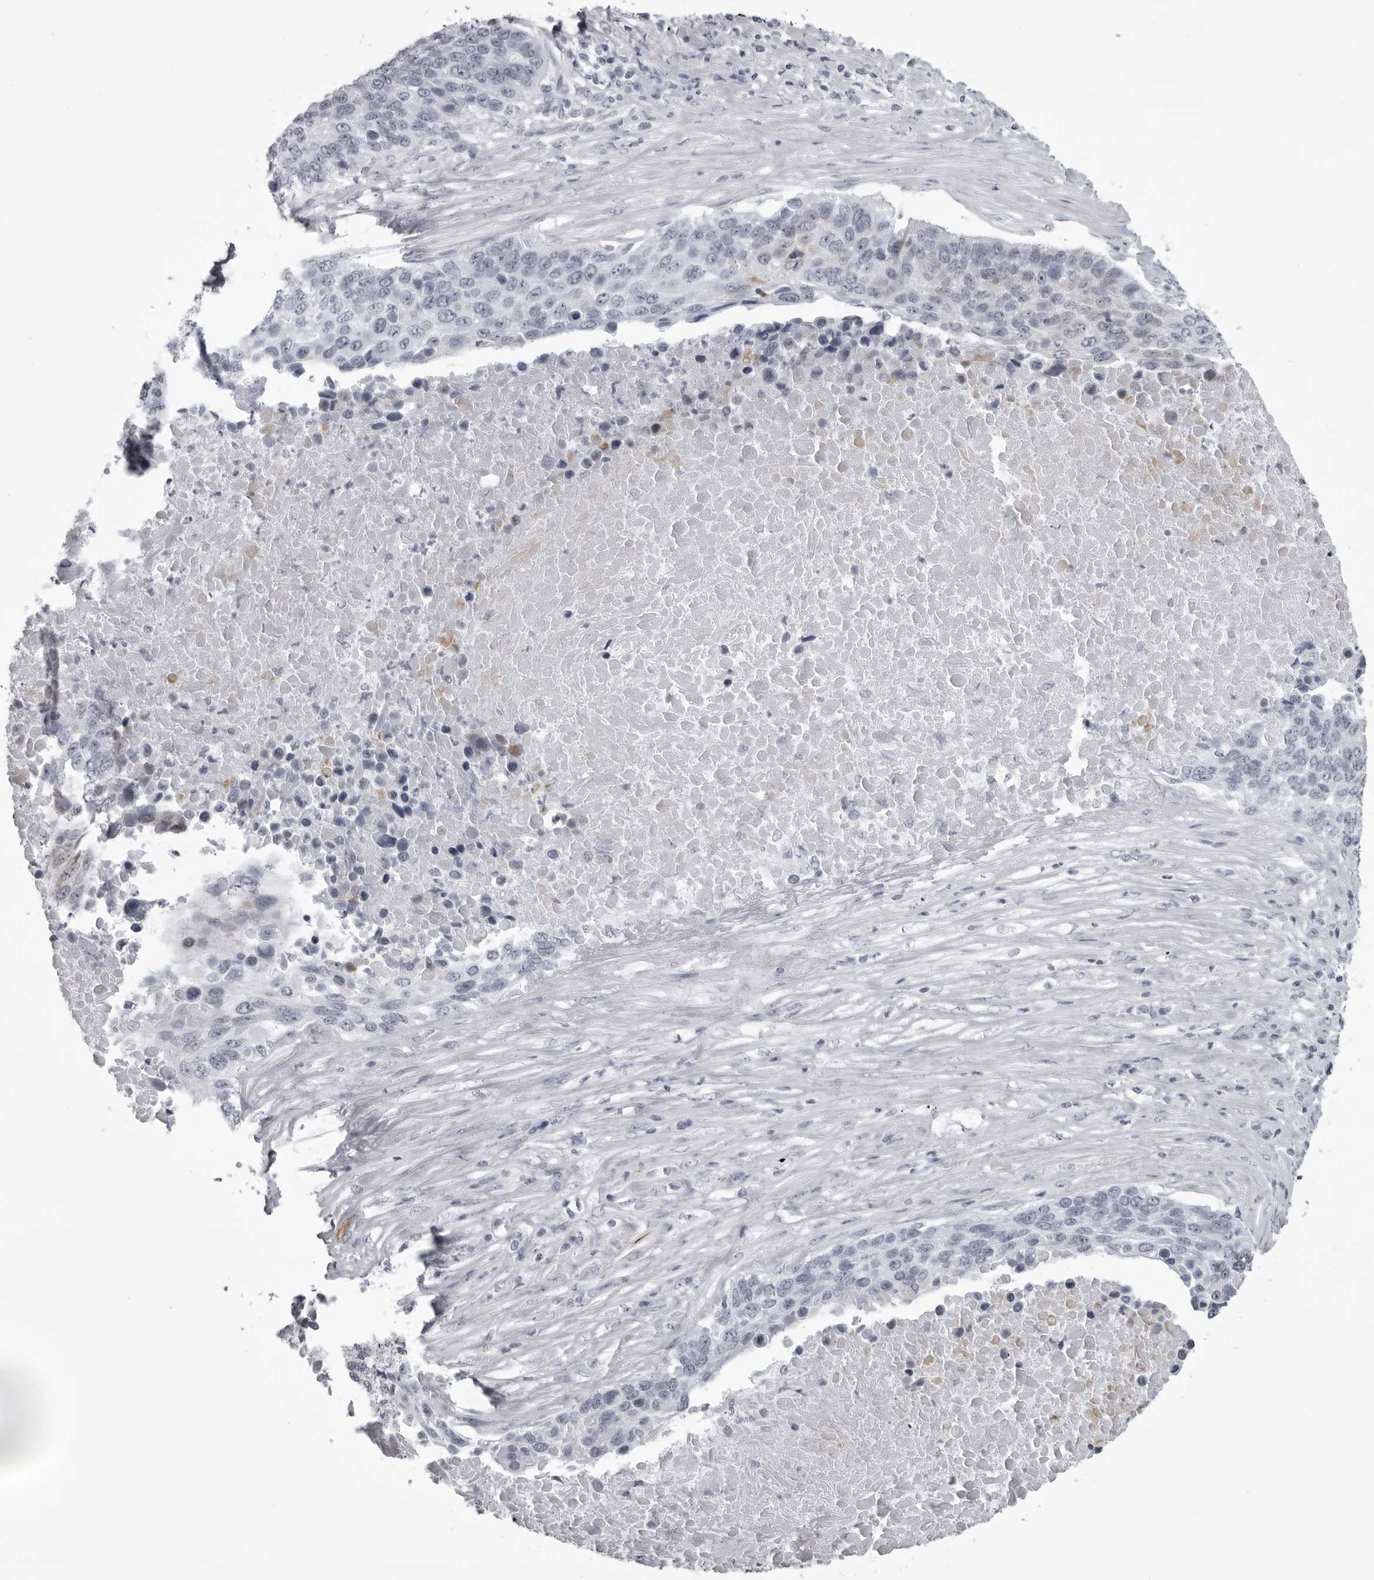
{"staining": {"intensity": "moderate", "quantity": "<25%", "location": "cytoplasmic/membranous"}, "tissue": "lung cancer", "cell_type": "Tumor cells", "image_type": "cancer", "snomed": [{"axis": "morphology", "description": "Squamous cell carcinoma, NOS"}, {"axis": "topography", "description": "Lung"}], "caption": "Human lung cancer stained with a protein marker exhibits moderate staining in tumor cells.", "gene": "UROD", "patient": {"sex": "male", "age": 66}}